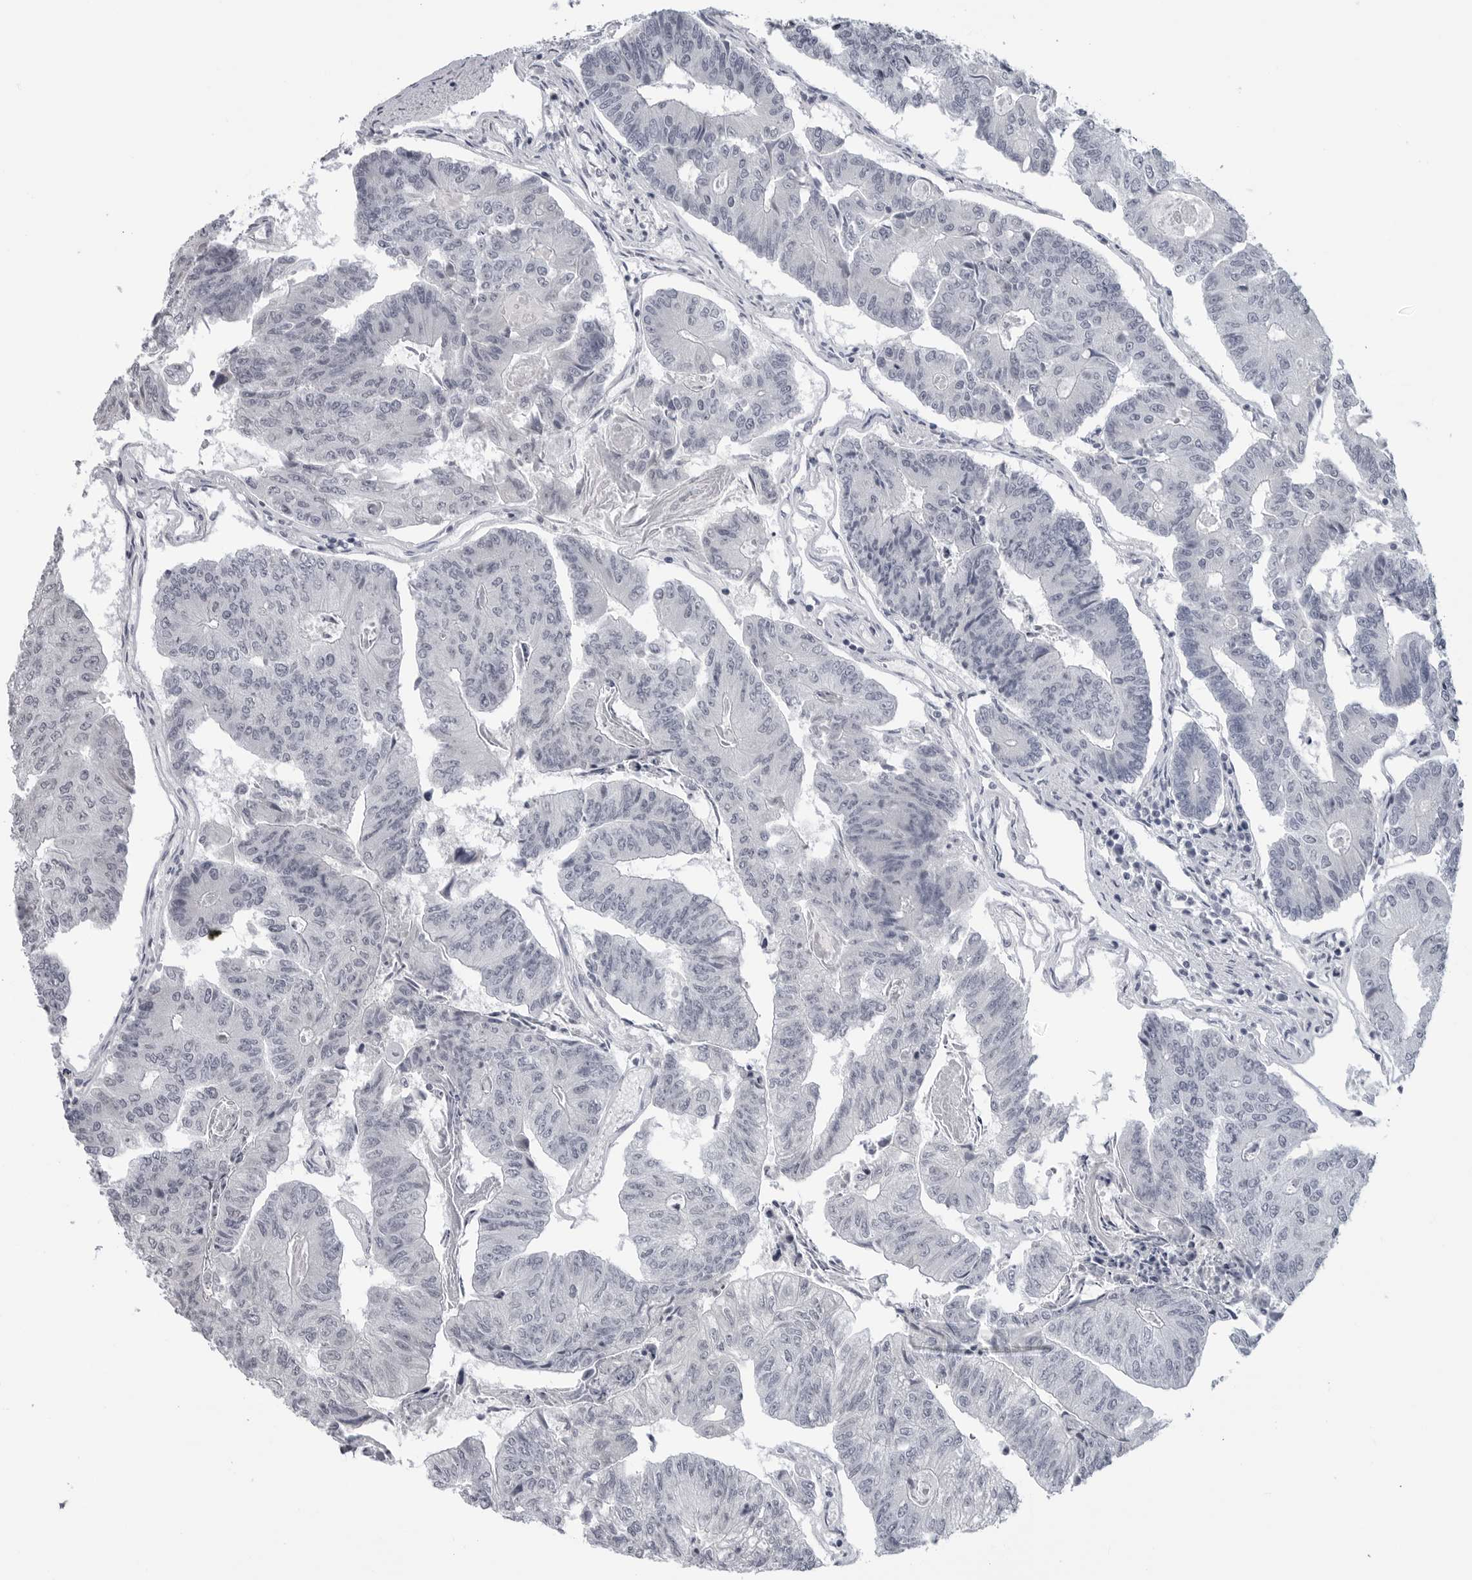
{"staining": {"intensity": "negative", "quantity": "none", "location": "none"}, "tissue": "colorectal cancer", "cell_type": "Tumor cells", "image_type": "cancer", "snomed": [{"axis": "morphology", "description": "Adenocarcinoma, NOS"}, {"axis": "topography", "description": "Colon"}], "caption": "Tumor cells show no significant positivity in colorectal adenocarcinoma. Brightfield microscopy of IHC stained with DAB (brown) and hematoxylin (blue), captured at high magnification.", "gene": "PGA3", "patient": {"sex": "female", "age": 67}}